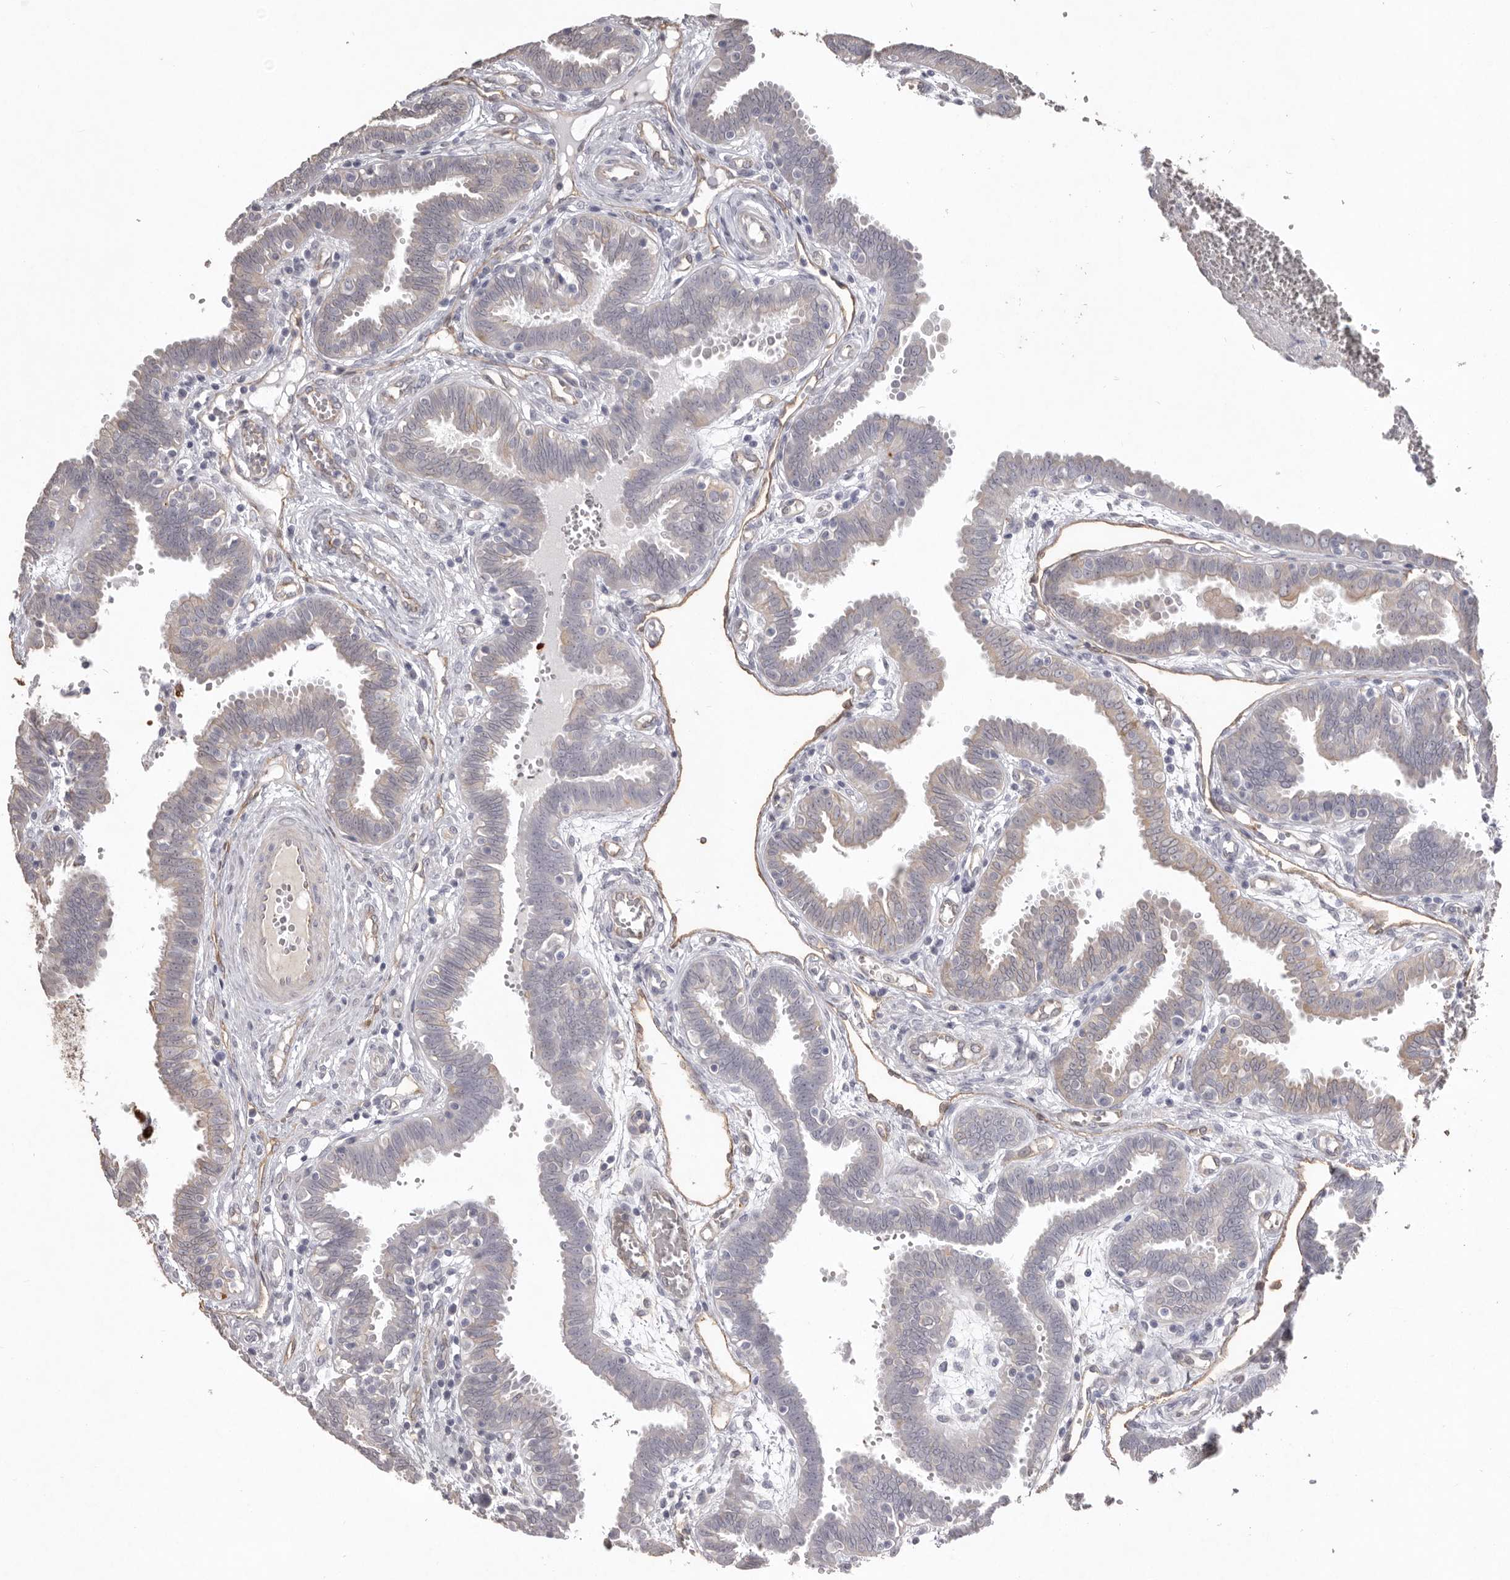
{"staining": {"intensity": "negative", "quantity": "none", "location": "none"}, "tissue": "fallopian tube", "cell_type": "Glandular cells", "image_type": "normal", "snomed": [{"axis": "morphology", "description": "Normal tissue, NOS"}, {"axis": "topography", "description": "Fallopian tube"}, {"axis": "topography", "description": "Placenta"}], "caption": "IHC histopathology image of benign fallopian tube: fallopian tube stained with DAB reveals no significant protein positivity in glandular cells.", "gene": "ZYG11B", "patient": {"sex": "female", "age": 32}}